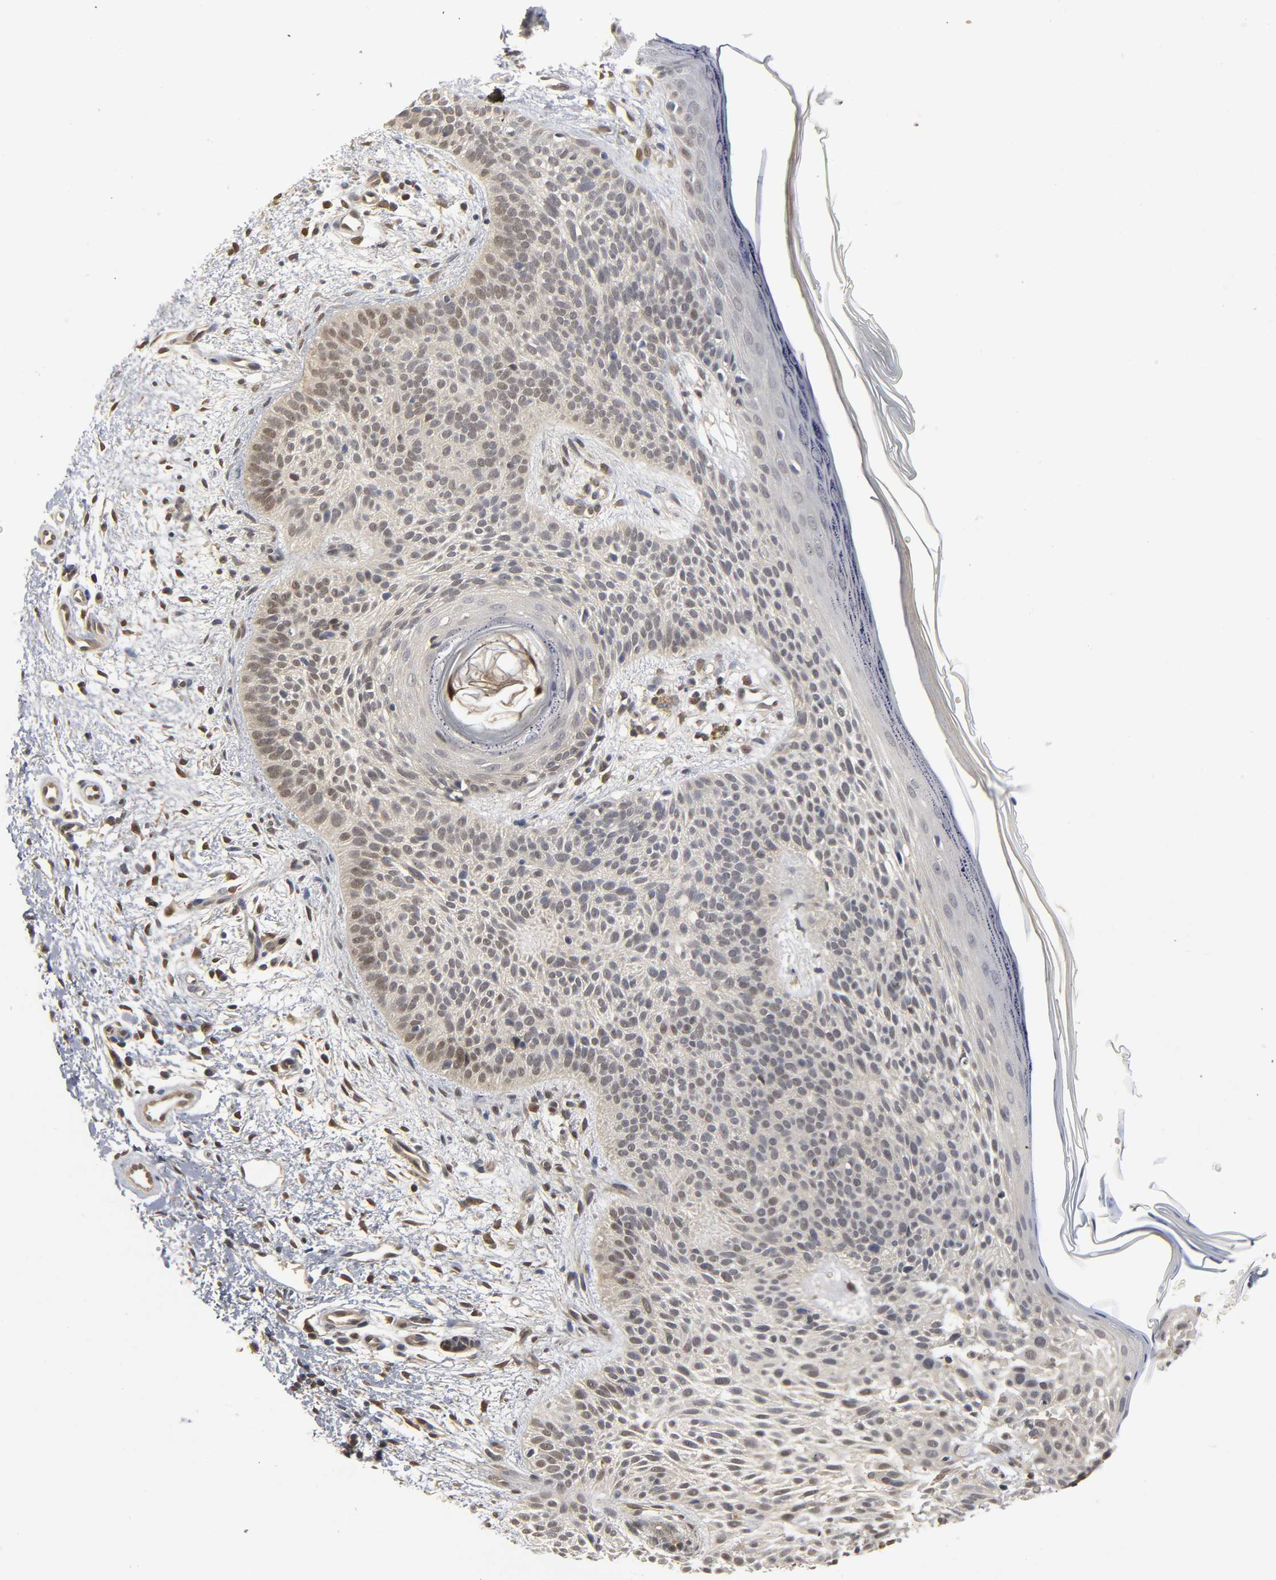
{"staining": {"intensity": "moderate", "quantity": "25%-75%", "location": "cytoplasmic/membranous,nuclear"}, "tissue": "skin cancer", "cell_type": "Tumor cells", "image_type": "cancer", "snomed": [{"axis": "morphology", "description": "Normal tissue, NOS"}, {"axis": "morphology", "description": "Basal cell carcinoma"}, {"axis": "topography", "description": "Skin"}], "caption": "Tumor cells exhibit medium levels of moderate cytoplasmic/membranous and nuclear staining in approximately 25%-75% of cells in human skin basal cell carcinoma. Nuclei are stained in blue.", "gene": "PARK7", "patient": {"sex": "female", "age": 69}}